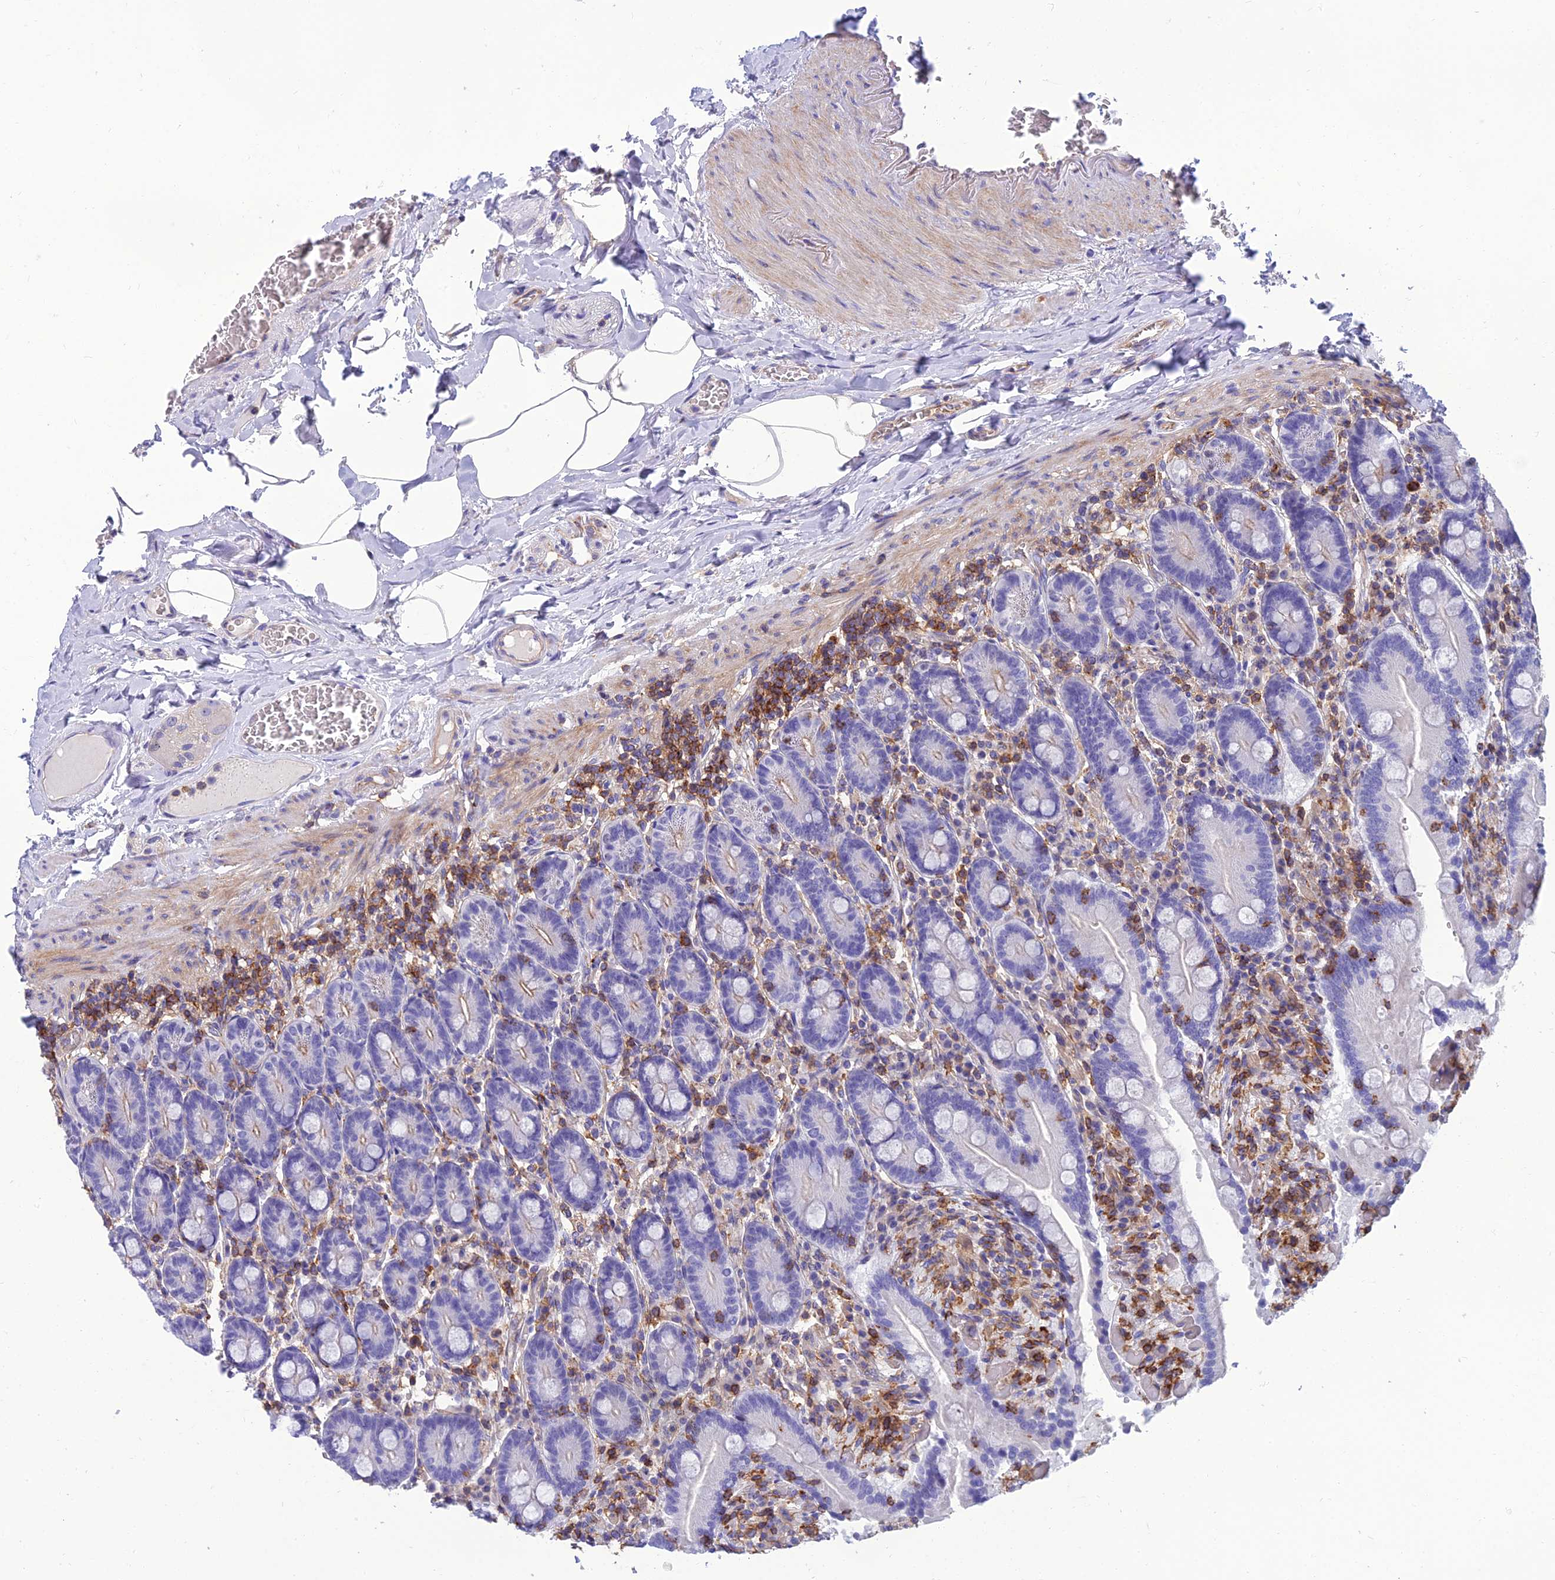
{"staining": {"intensity": "weak", "quantity": "<25%", "location": "cytoplasmic/membranous"}, "tissue": "duodenum", "cell_type": "Glandular cells", "image_type": "normal", "snomed": [{"axis": "morphology", "description": "Normal tissue, NOS"}, {"axis": "topography", "description": "Duodenum"}], "caption": "The photomicrograph displays no significant positivity in glandular cells of duodenum. (IHC, brightfield microscopy, high magnification).", "gene": "PPP1R18", "patient": {"sex": "female", "age": 62}}